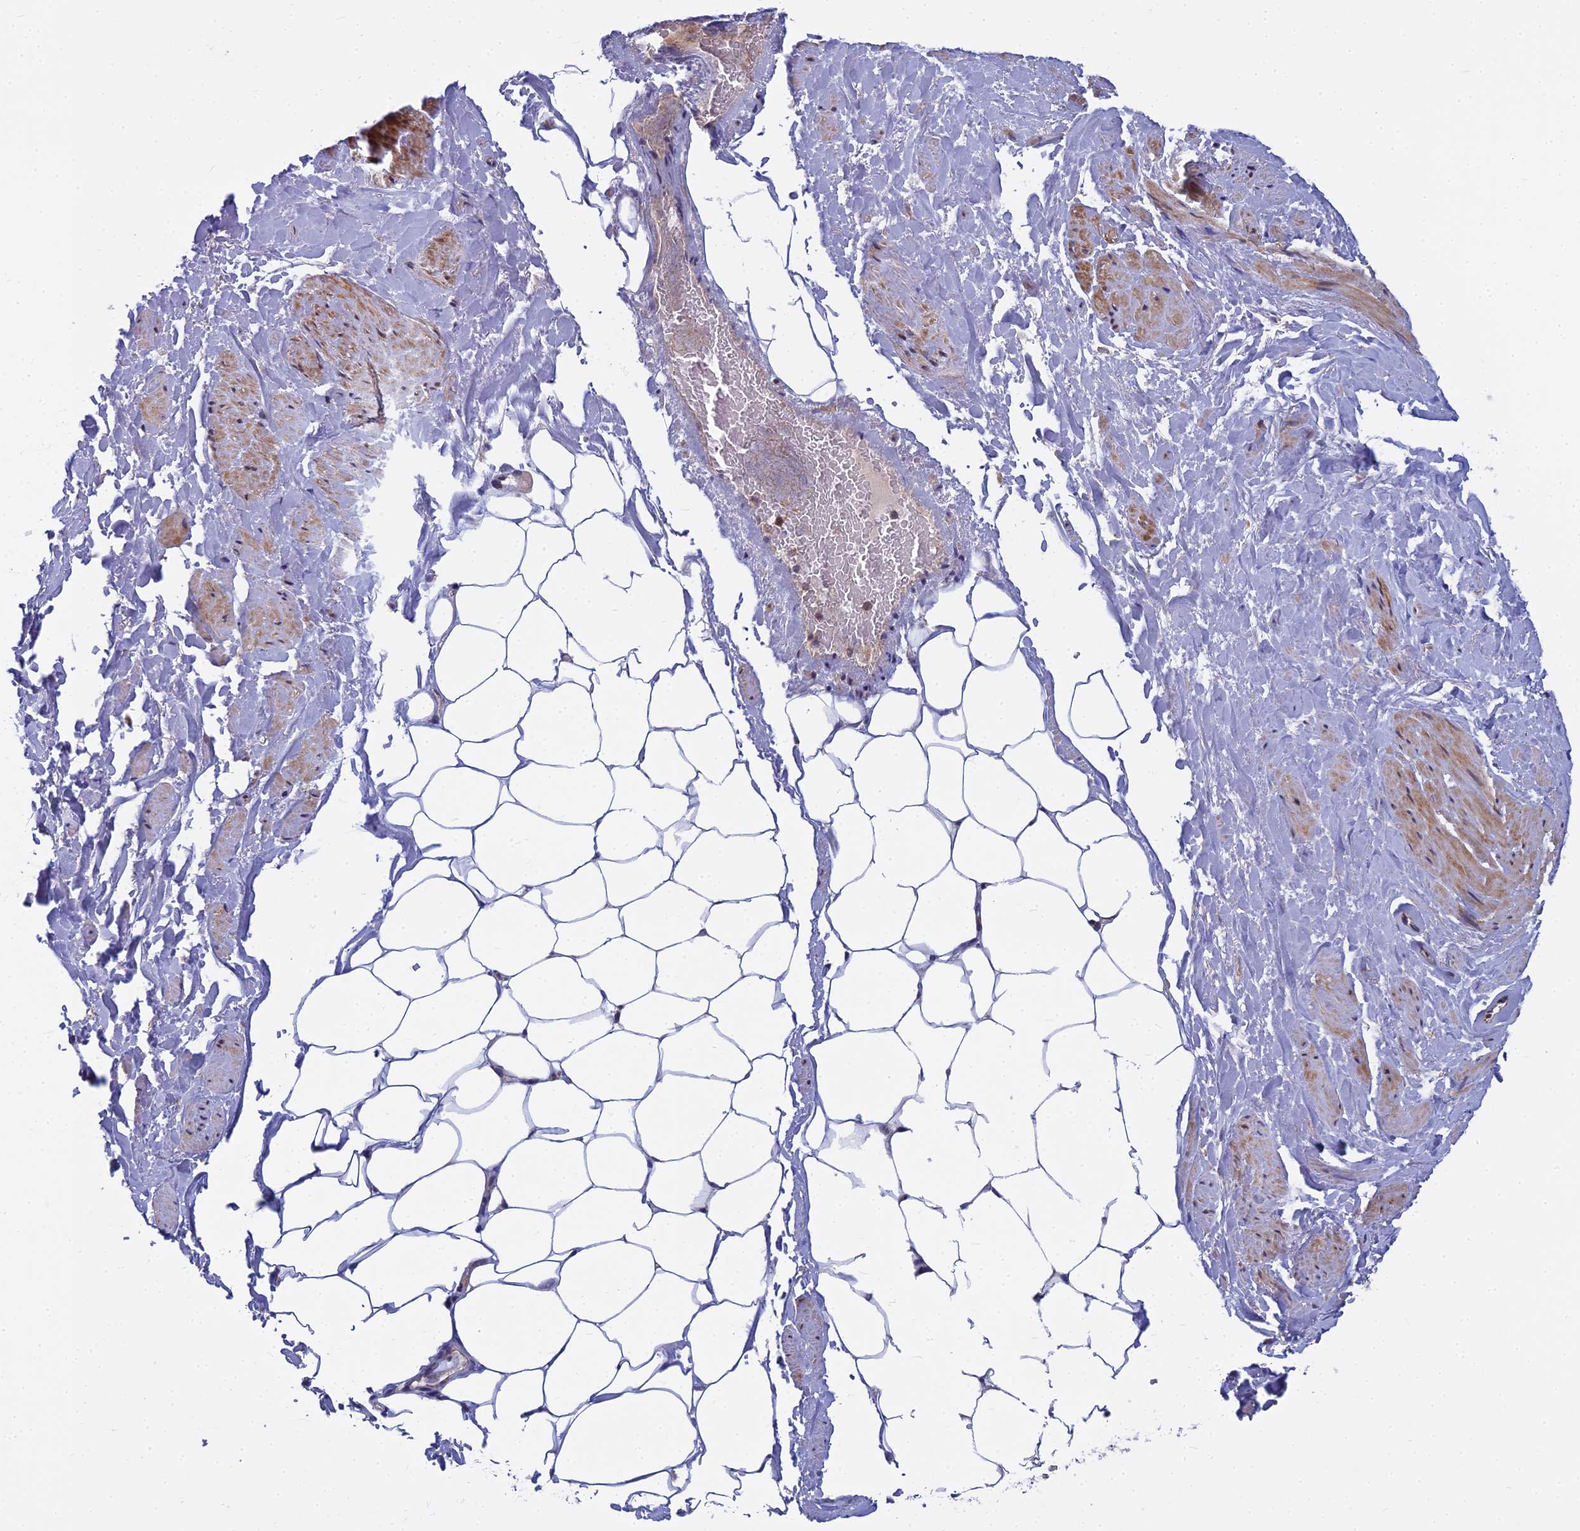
{"staining": {"intensity": "negative", "quantity": "none", "location": "none"}, "tissue": "adipose tissue", "cell_type": "Adipocytes", "image_type": "normal", "snomed": [{"axis": "morphology", "description": "Normal tissue, NOS"}, {"axis": "morphology", "description": "Adenocarcinoma, Low grade"}, {"axis": "topography", "description": "Prostate"}, {"axis": "topography", "description": "Peripheral nerve tissue"}], "caption": "This micrograph is of benign adipose tissue stained with IHC to label a protein in brown with the nuclei are counter-stained blue. There is no positivity in adipocytes. Nuclei are stained in blue.", "gene": "COMMD2", "patient": {"sex": "male", "age": 63}}